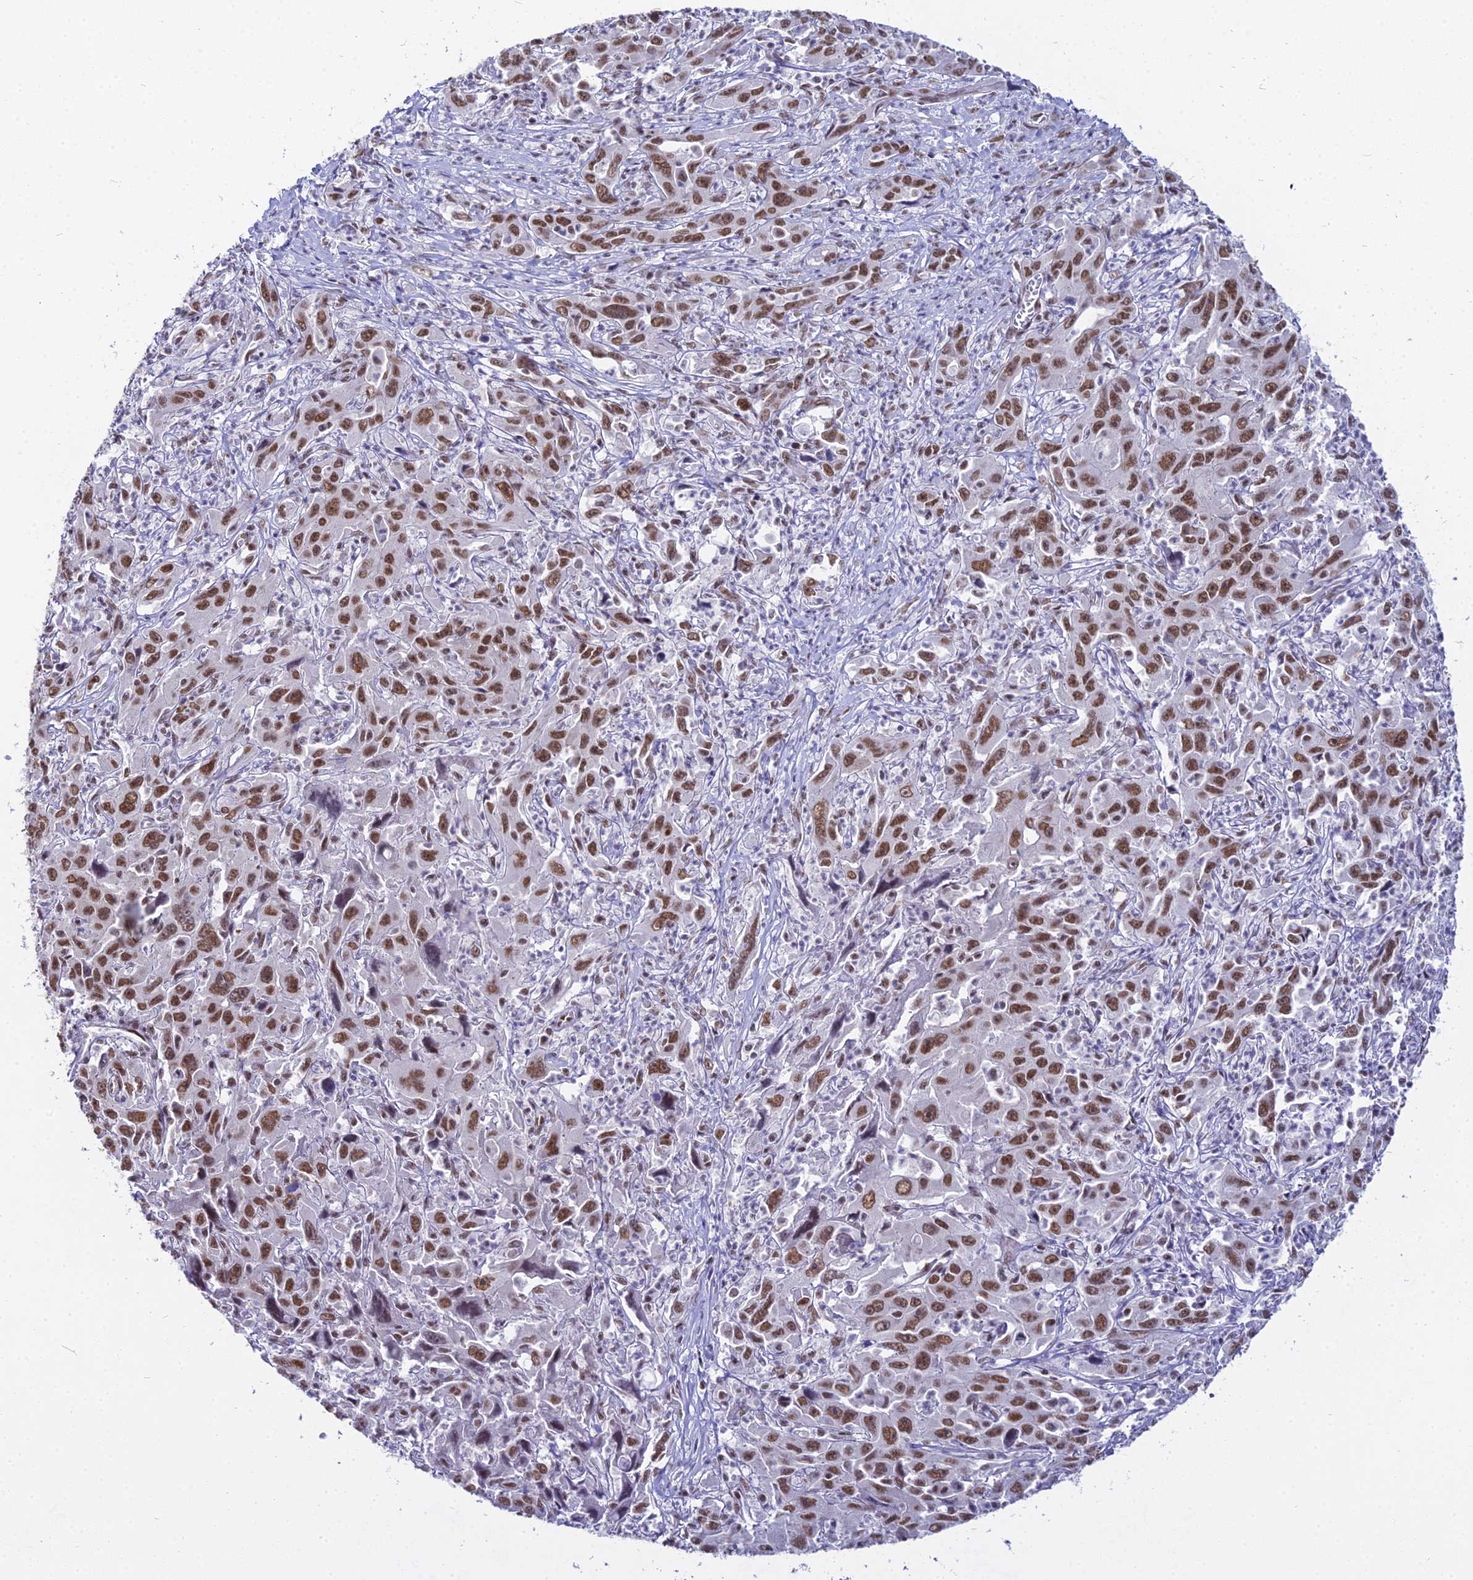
{"staining": {"intensity": "moderate", "quantity": ">75%", "location": "nuclear"}, "tissue": "liver cancer", "cell_type": "Tumor cells", "image_type": "cancer", "snomed": [{"axis": "morphology", "description": "Carcinoma, Hepatocellular, NOS"}, {"axis": "topography", "description": "Liver"}], "caption": "An image showing moderate nuclear expression in about >75% of tumor cells in liver hepatocellular carcinoma, as visualized by brown immunohistochemical staining.", "gene": "RBM12", "patient": {"sex": "male", "age": 63}}